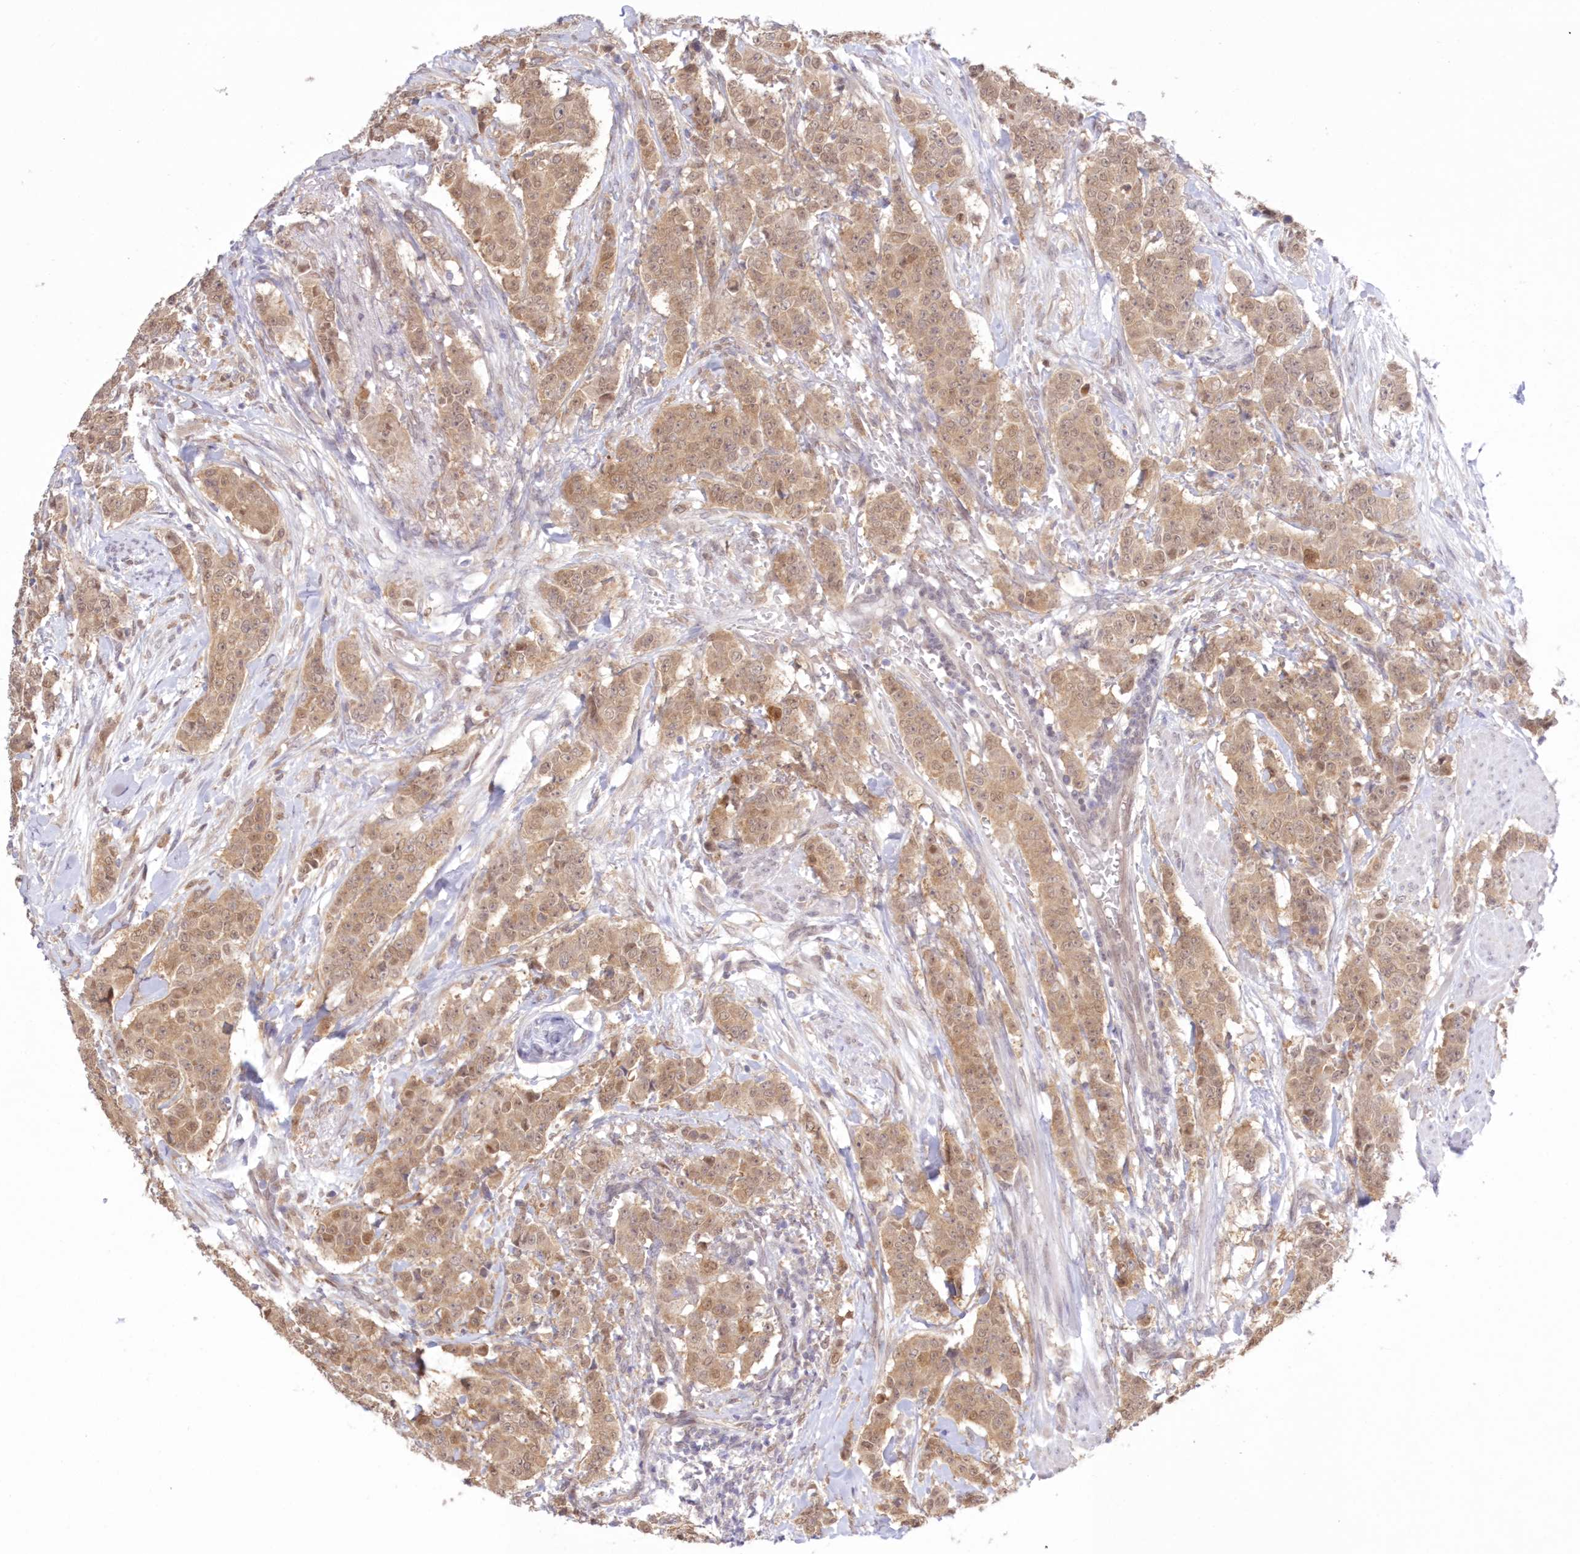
{"staining": {"intensity": "moderate", "quantity": ">75%", "location": "cytoplasmic/membranous,nuclear"}, "tissue": "breast cancer", "cell_type": "Tumor cells", "image_type": "cancer", "snomed": [{"axis": "morphology", "description": "Duct carcinoma"}, {"axis": "topography", "description": "Breast"}], "caption": "DAB immunohistochemical staining of intraductal carcinoma (breast) reveals moderate cytoplasmic/membranous and nuclear protein positivity in about >75% of tumor cells.", "gene": "RNPEP", "patient": {"sex": "female", "age": 40}}